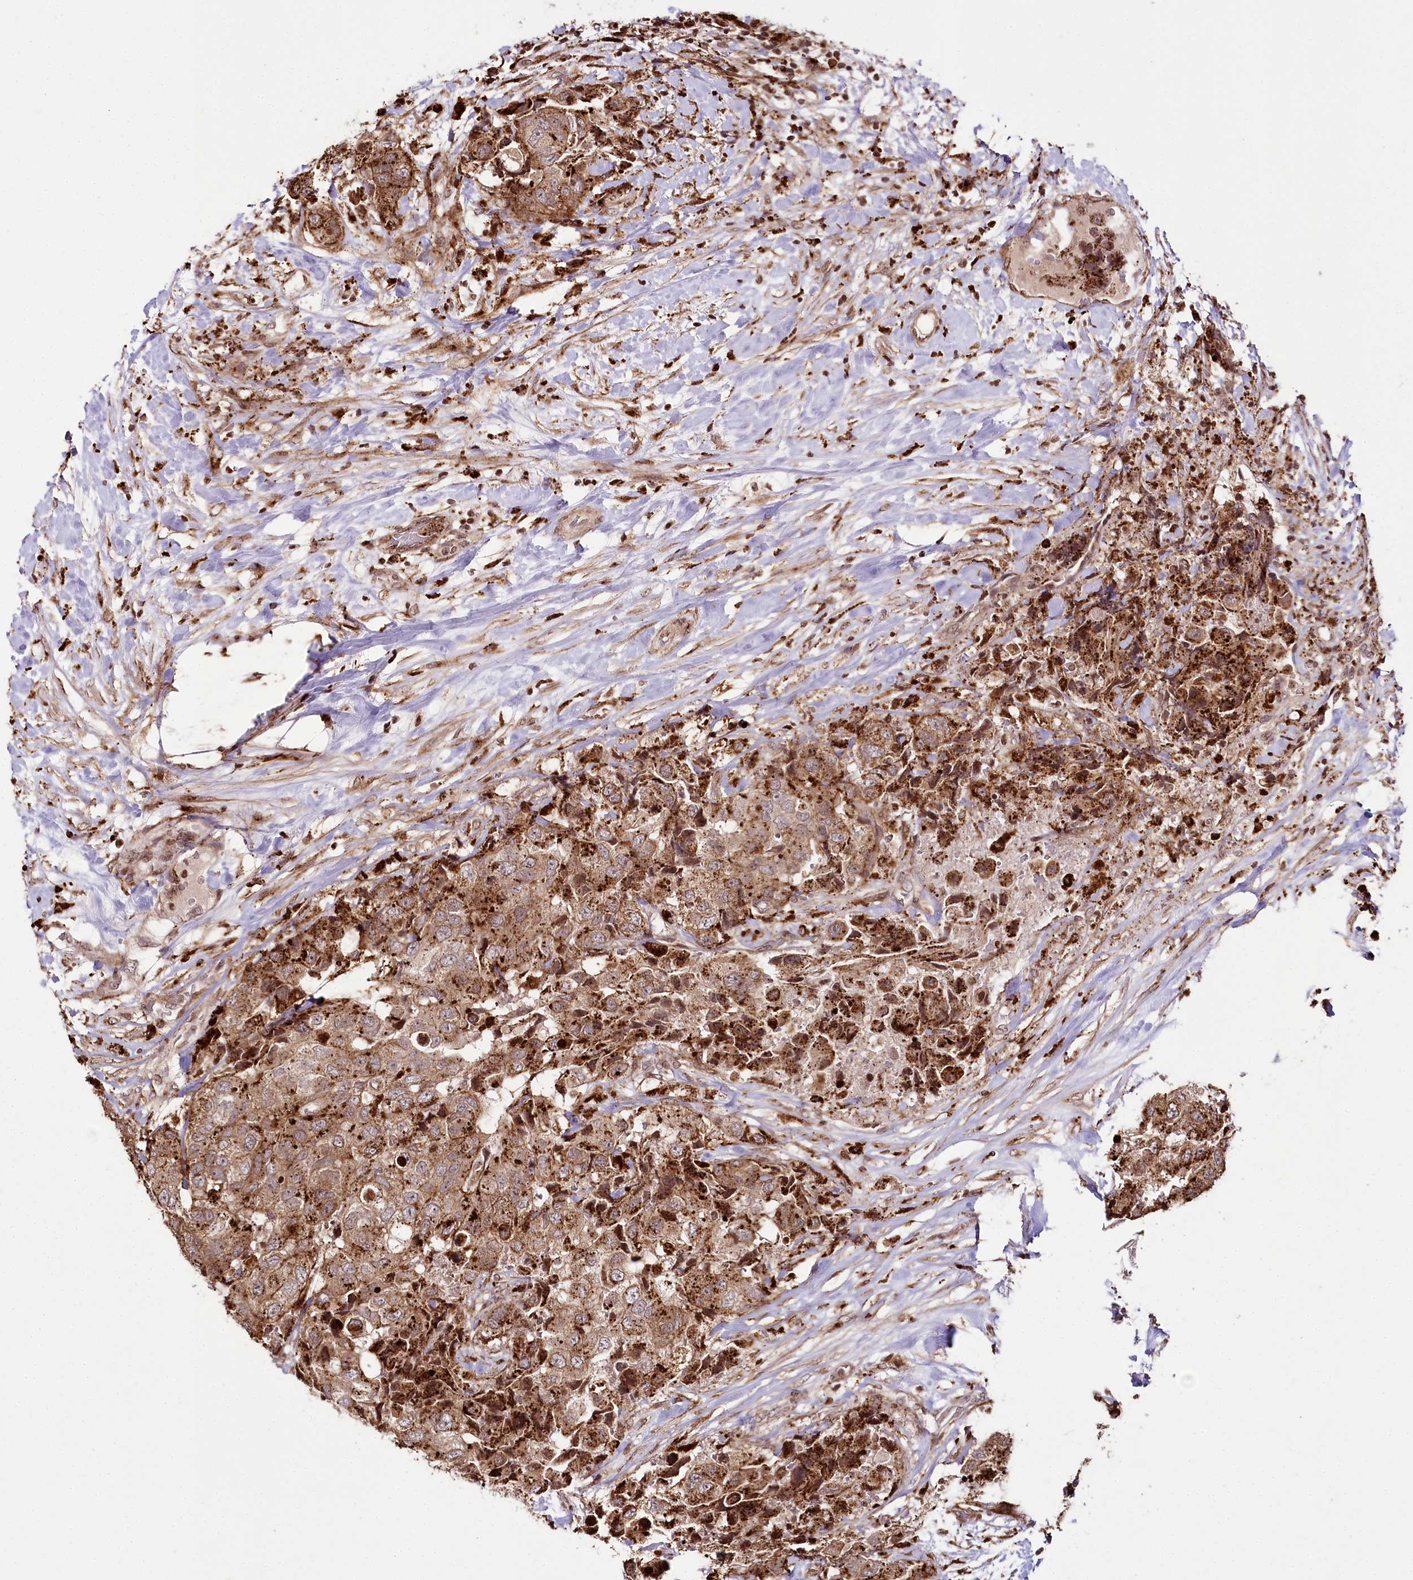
{"staining": {"intensity": "strong", "quantity": ">75%", "location": "cytoplasmic/membranous"}, "tissue": "breast cancer", "cell_type": "Tumor cells", "image_type": "cancer", "snomed": [{"axis": "morphology", "description": "Duct carcinoma"}, {"axis": "topography", "description": "Breast"}], "caption": "High-power microscopy captured an immunohistochemistry (IHC) micrograph of infiltrating ductal carcinoma (breast), revealing strong cytoplasmic/membranous expression in about >75% of tumor cells. The protein is stained brown, and the nuclei are stained in blue (DAB (3,3'-diaminobenzidine) IHC with brightfield microscopy, high magnification).", "gene": "HOXC8", "patient": {"sex": "female", "age": 62}}